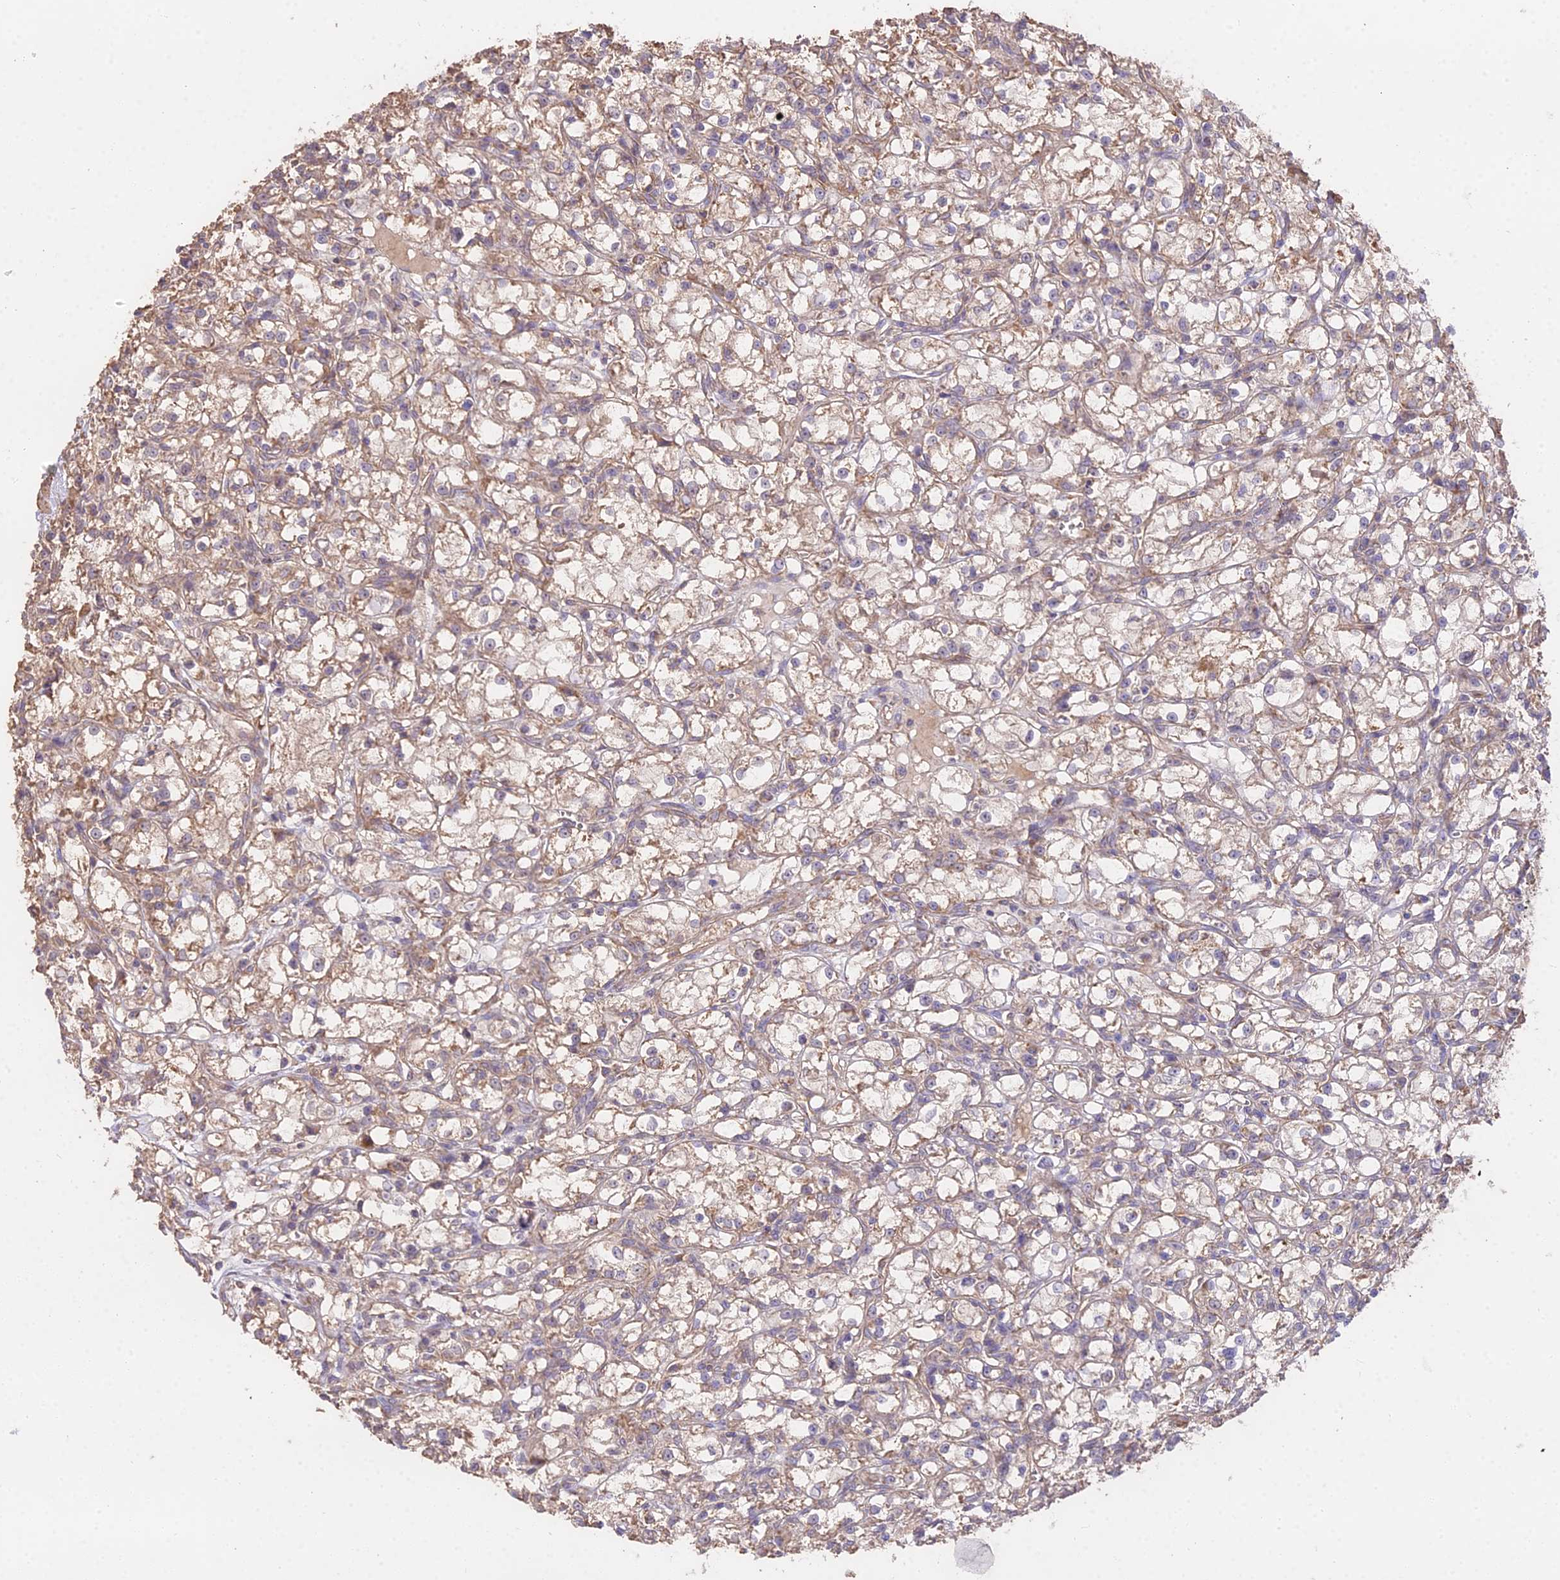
{"staining": {"intensity": "weak", "quantity": ">75%", "location": "cytoplasmic/membranous"}, "tissue": "renal cancer", "cell_type": "Tumor cells", "image_type": "cancer", "snomed": [{"axis": "morphology", "description": "Adenocarcinoma, NOS"}, {"axis": "topography", "description": "Kidney"}], "caption": "Brown immunohistochemical staining in human adenocarcinoma (renal) shows weak cytoplasmic/membranous positivity in approximately >75% of tumor cells.", "gene": "METTL13", "patient": {"sex": "female", "age": 59}}